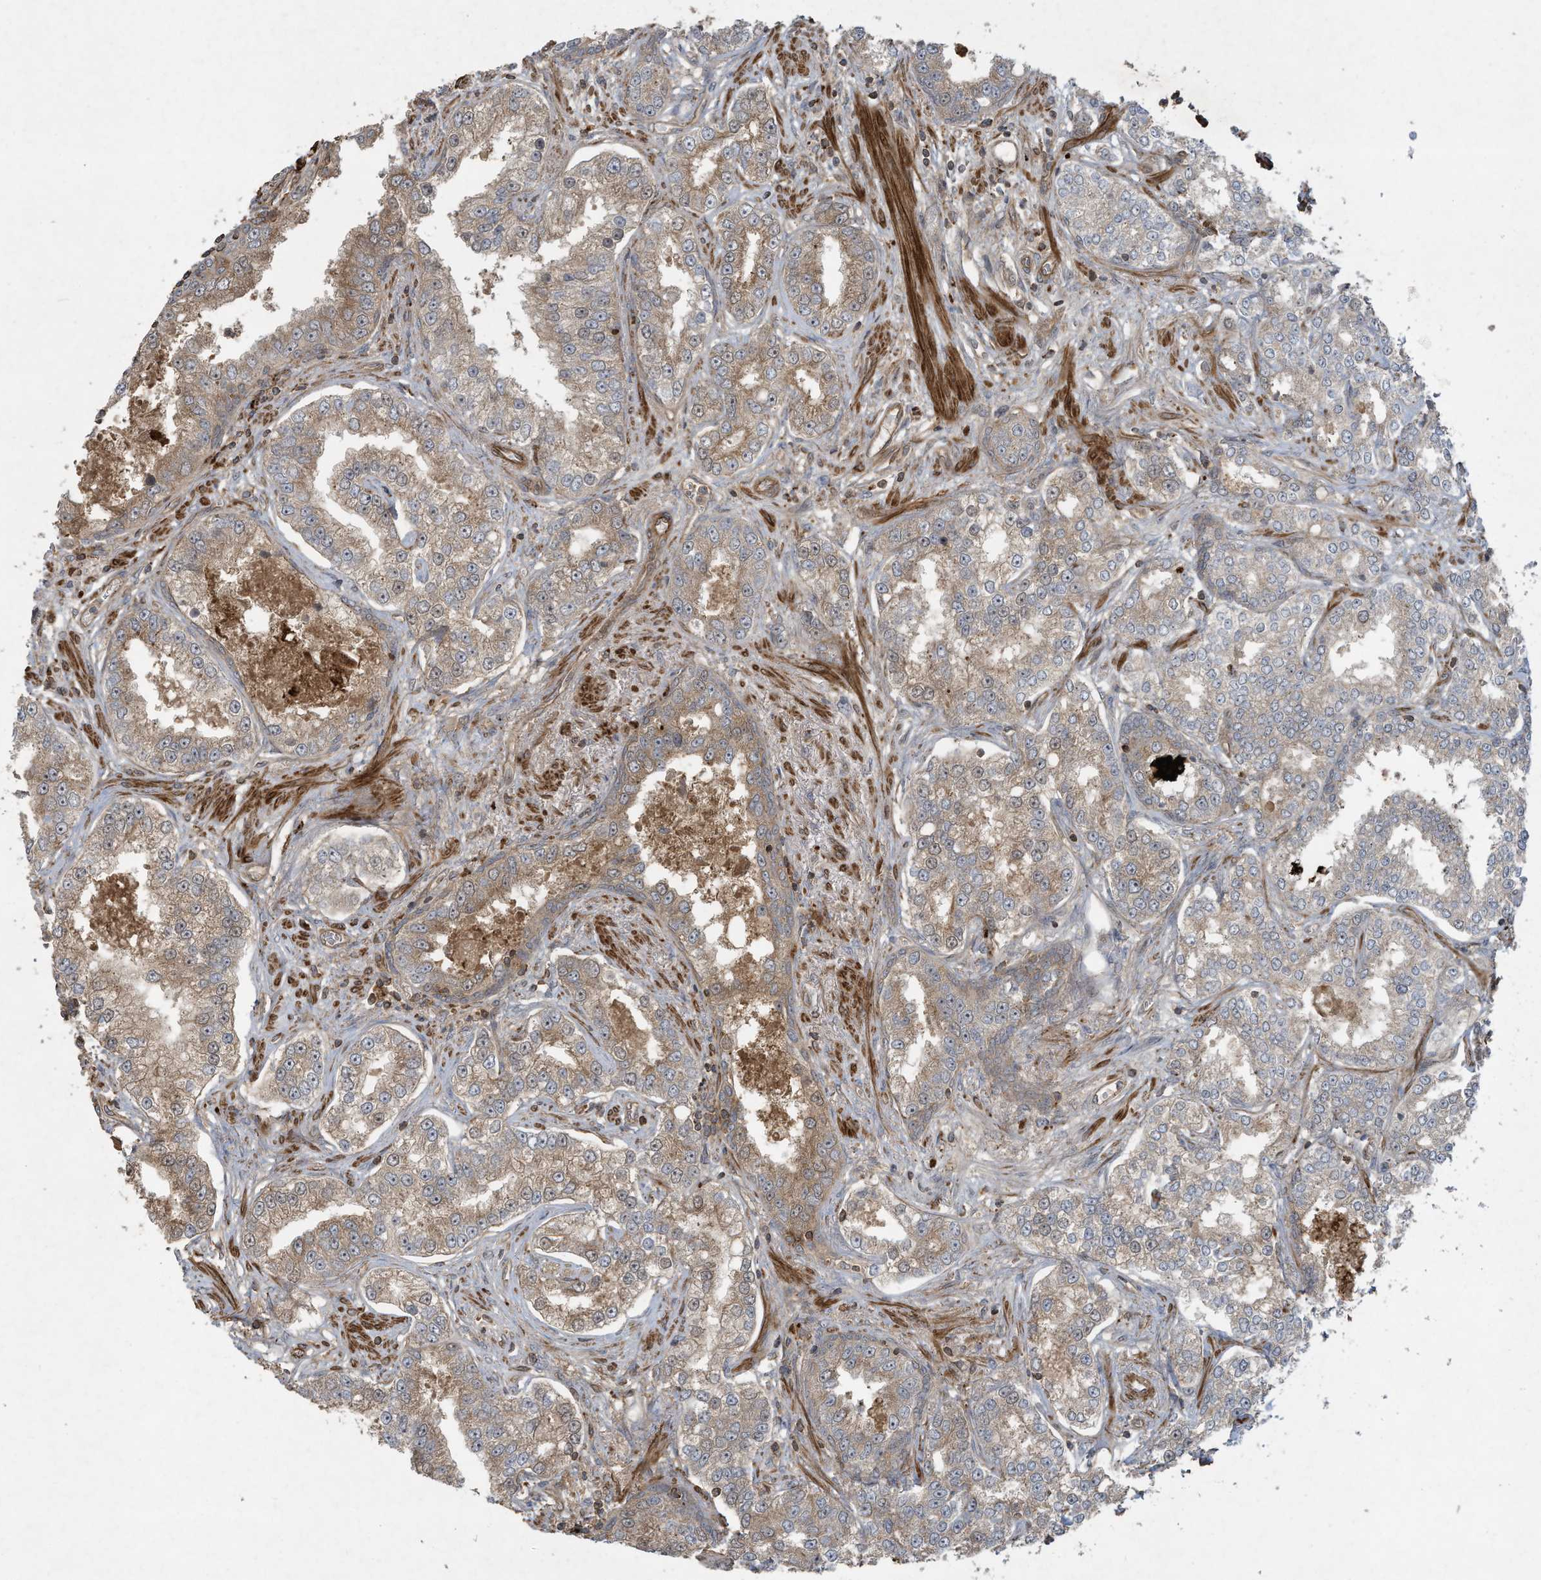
{"staining": {"intensity": "moderate", "quantity": ">75%", "location": "cytoplasmic/membranous"}, "tissue": "prostate cancer", "cell_type": "Tumor cells", "image_type": "cancer", "snomed": [{"axis": "morphology", "description": "Normal tissue, NOS"}, {"axis": "morphology", "description": "Adenocarcinoma, High grade"}, {"axis": "topography", "description": "Prostate"}], "caption": "A medium amount of moderate cytoplasmic/membranous expression is identified in approximately >75% of tumor cells in prostate high-grade adenocarcinoma tissue.", "gene": "DDIT4", "patient": {"sex": "male", "age": 83}}